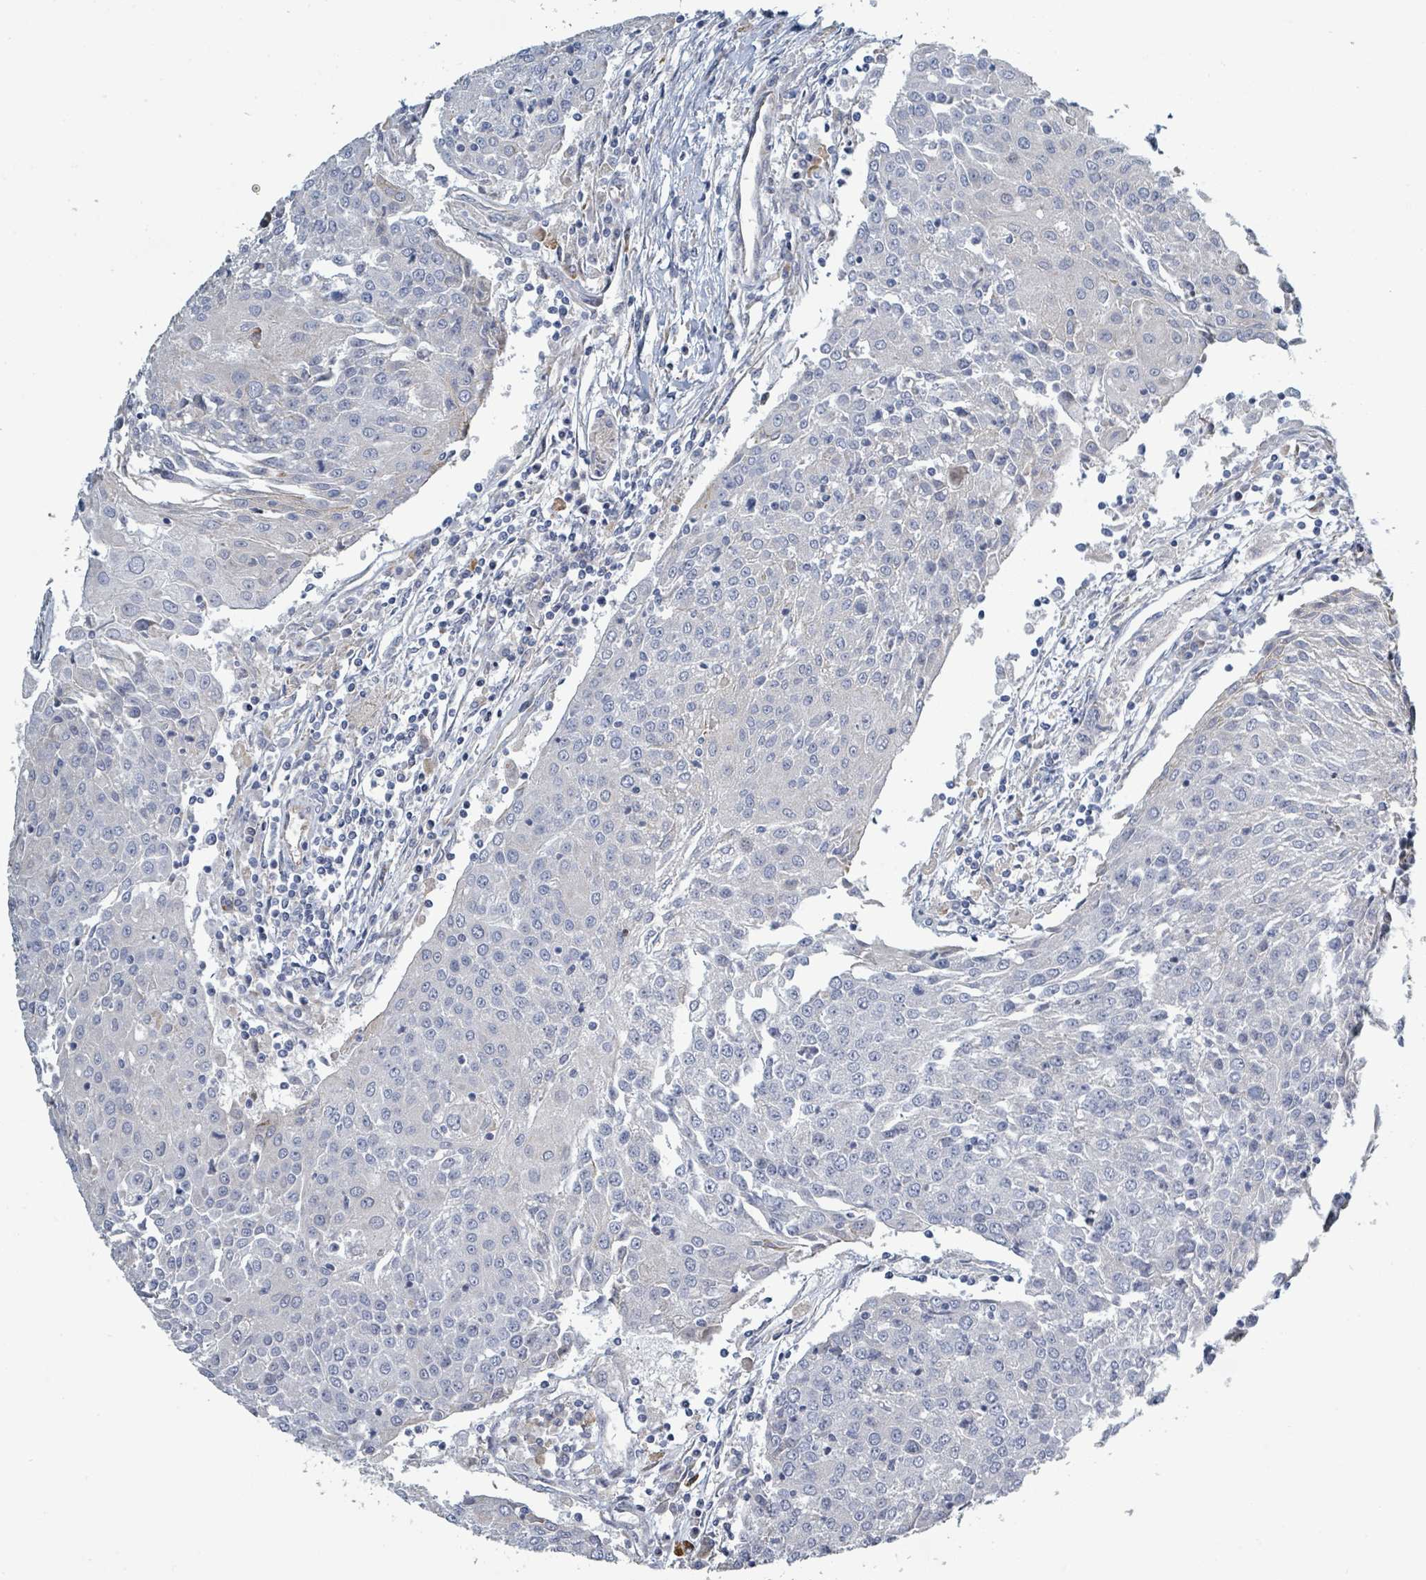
{"staining": {"intensity": "negative", "quantity": "none", "location": "none"}, "tissue": "urothelial cancer", "cell_type": "Tumor cells", "image_type": "cancer", "snomed": [{"axis": "morphology", "description": "Urothelial carcinoma, High grade"}, {"axis": "topography", "description": "Urinary bladder"}], "caption": "Tumor cells show no significant staining in high-grade urothelial carcinoma.", "gene": "RAB33B", "patient": {"sex": "female", "age": 85}}